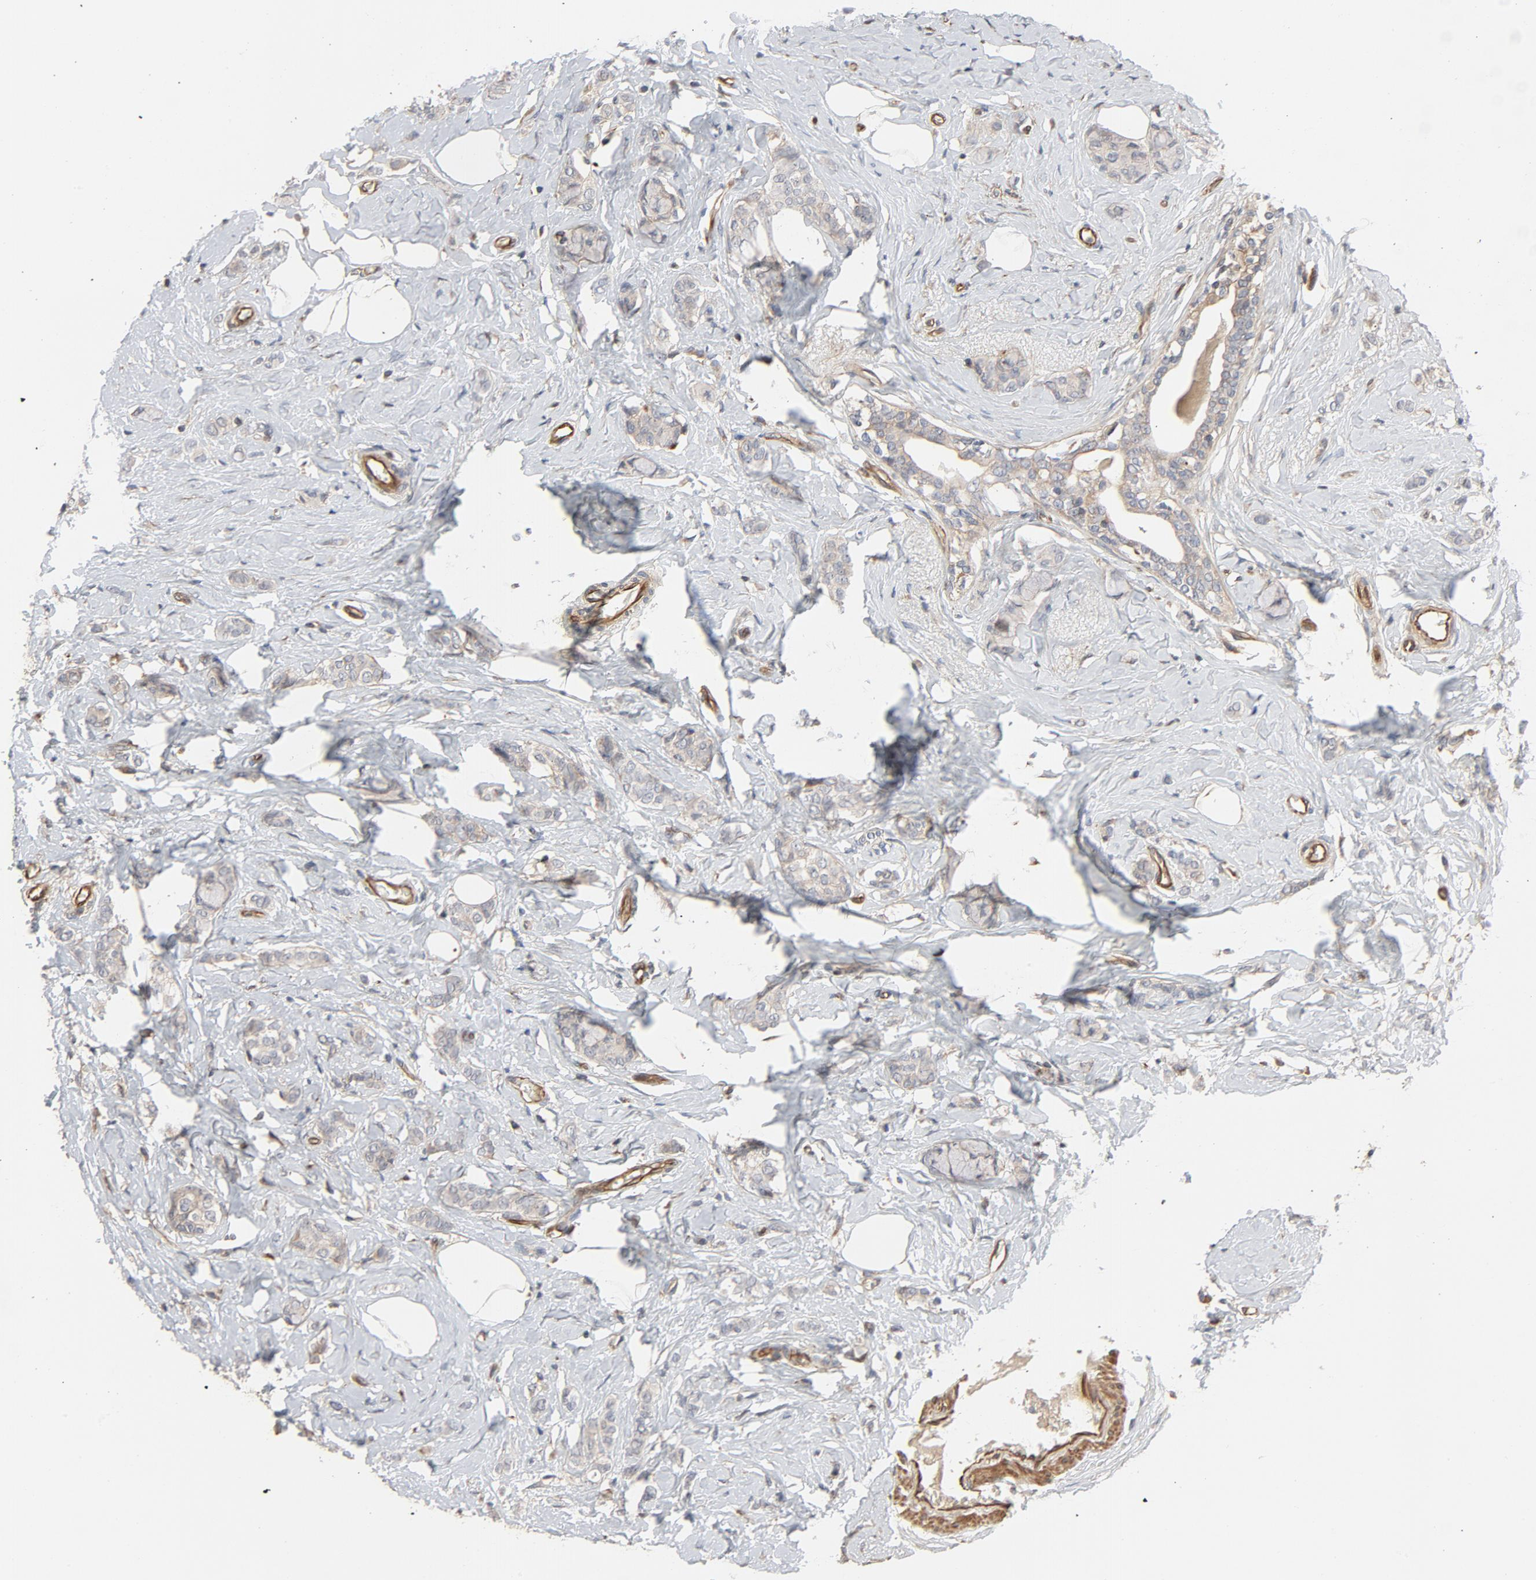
{"staining": {"intensity": "moderate", "quantity": ">75%", "location": "cytoplasmic/membranous"}, "tissue": "breast cancer", "cell_type": "Tumor cells", "image_type": "cancer", "snomed": [{"axis": "morphology", "description": "Lobular carcinoma"}, {"axis": "topography", "description": "Breast"}], "caption": "Immunohistochemistry (IHC) histopathology image of neoplastic tissue: human breast lobular carcinoma stained using immunohistochemistry demonstrates medium levels of moderate protein expression localized specifically in the cytoplasmic/membranous of tumor cells, appearing as a cytoplasmic/membranous brown color.", "gene": "TRIOBP", "patient": {"sex": "female", "age": 60}}